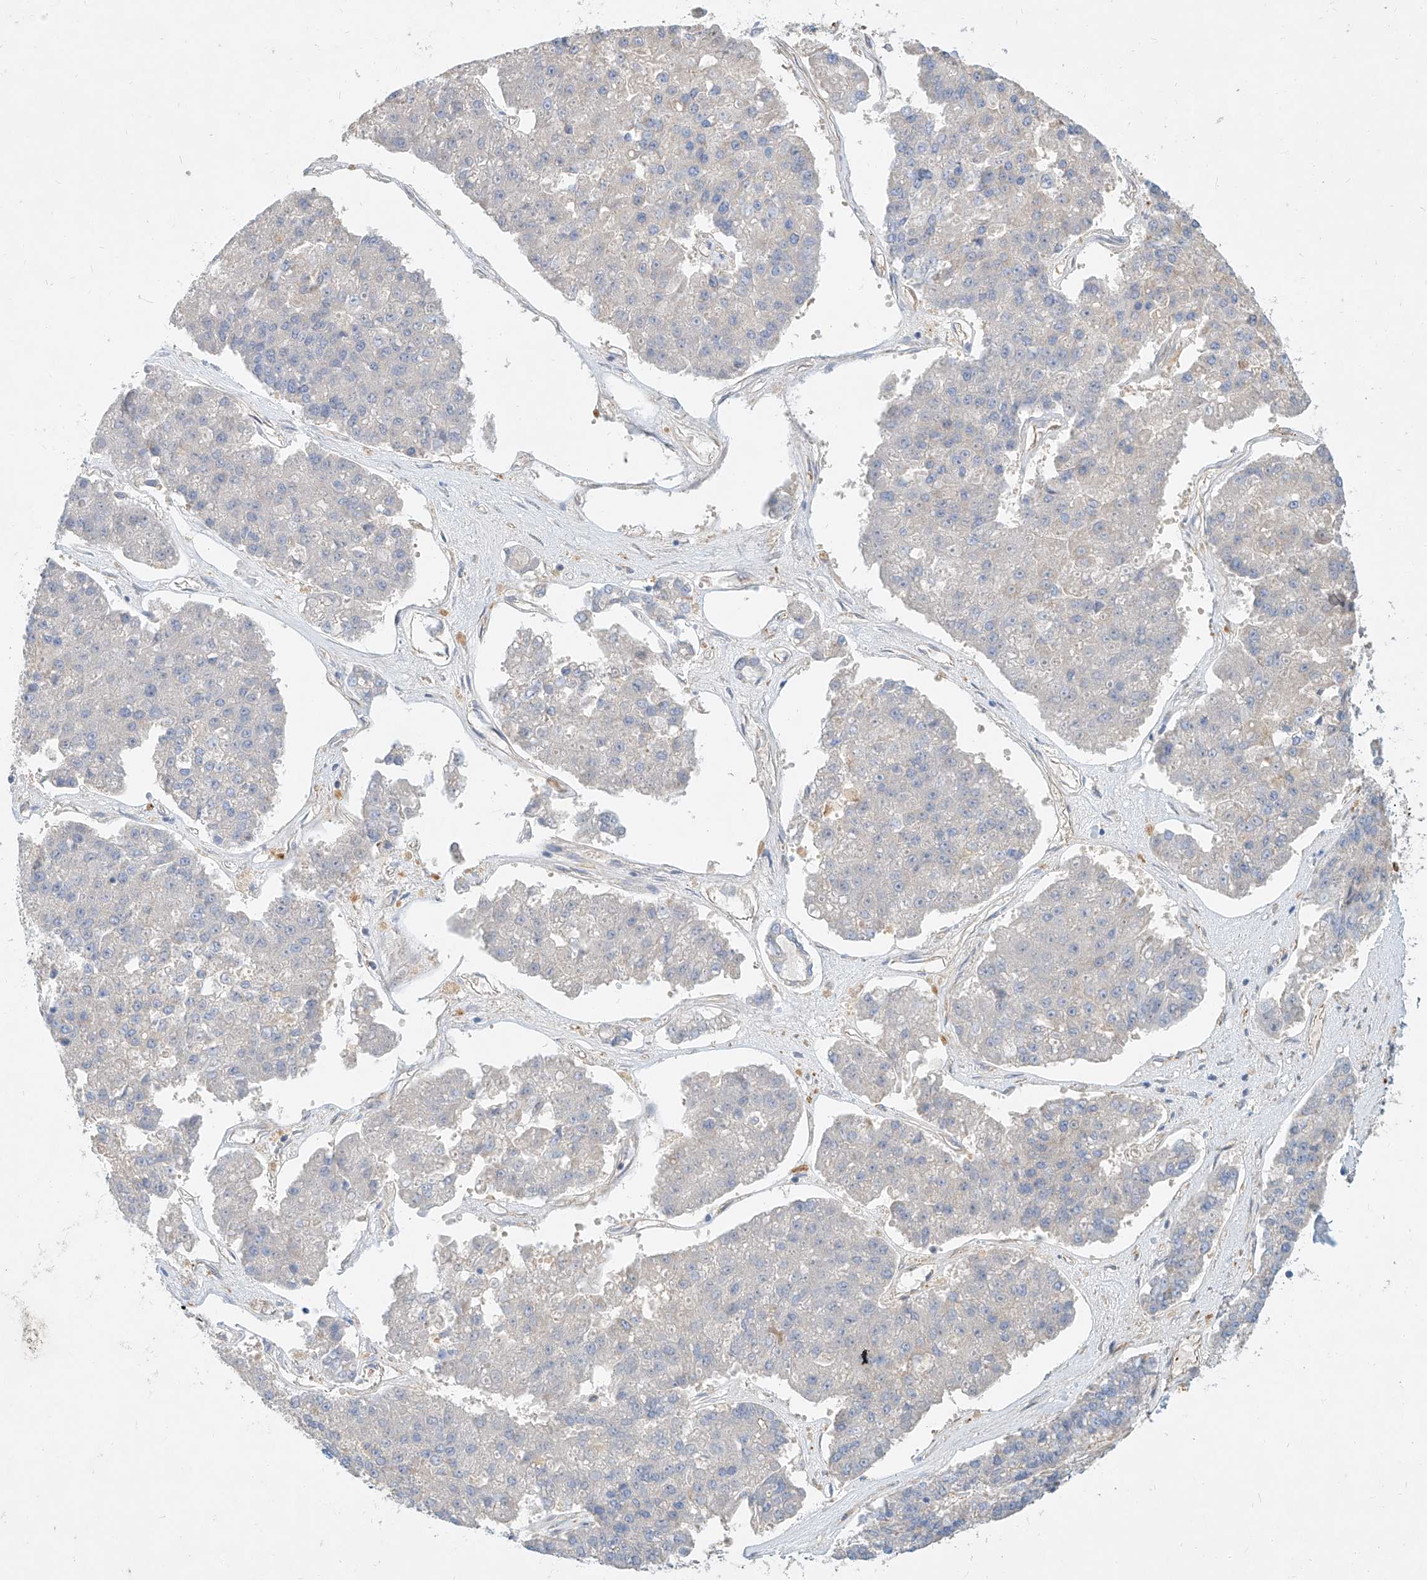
{"staining": {"intensity": "negative", "quantity": "none", "location": "none"}, "tissue": "pancreatic cancer", "cell_type": "Tumor cells", "image_type": "cancer", "snomed": [{"axis": "morphology", "description": "Adenocarcinoma, NOS"}, {"axis": "topography", "description": "Pancreas"}], "caption": "A high-resolution histopathology image shows IHC staining of pancreatic adenocarcinoma, which exhibits no significant staining in tumor cells.", "gene": "KCNH5", "patient": {"sex": "male", "age": 50}}